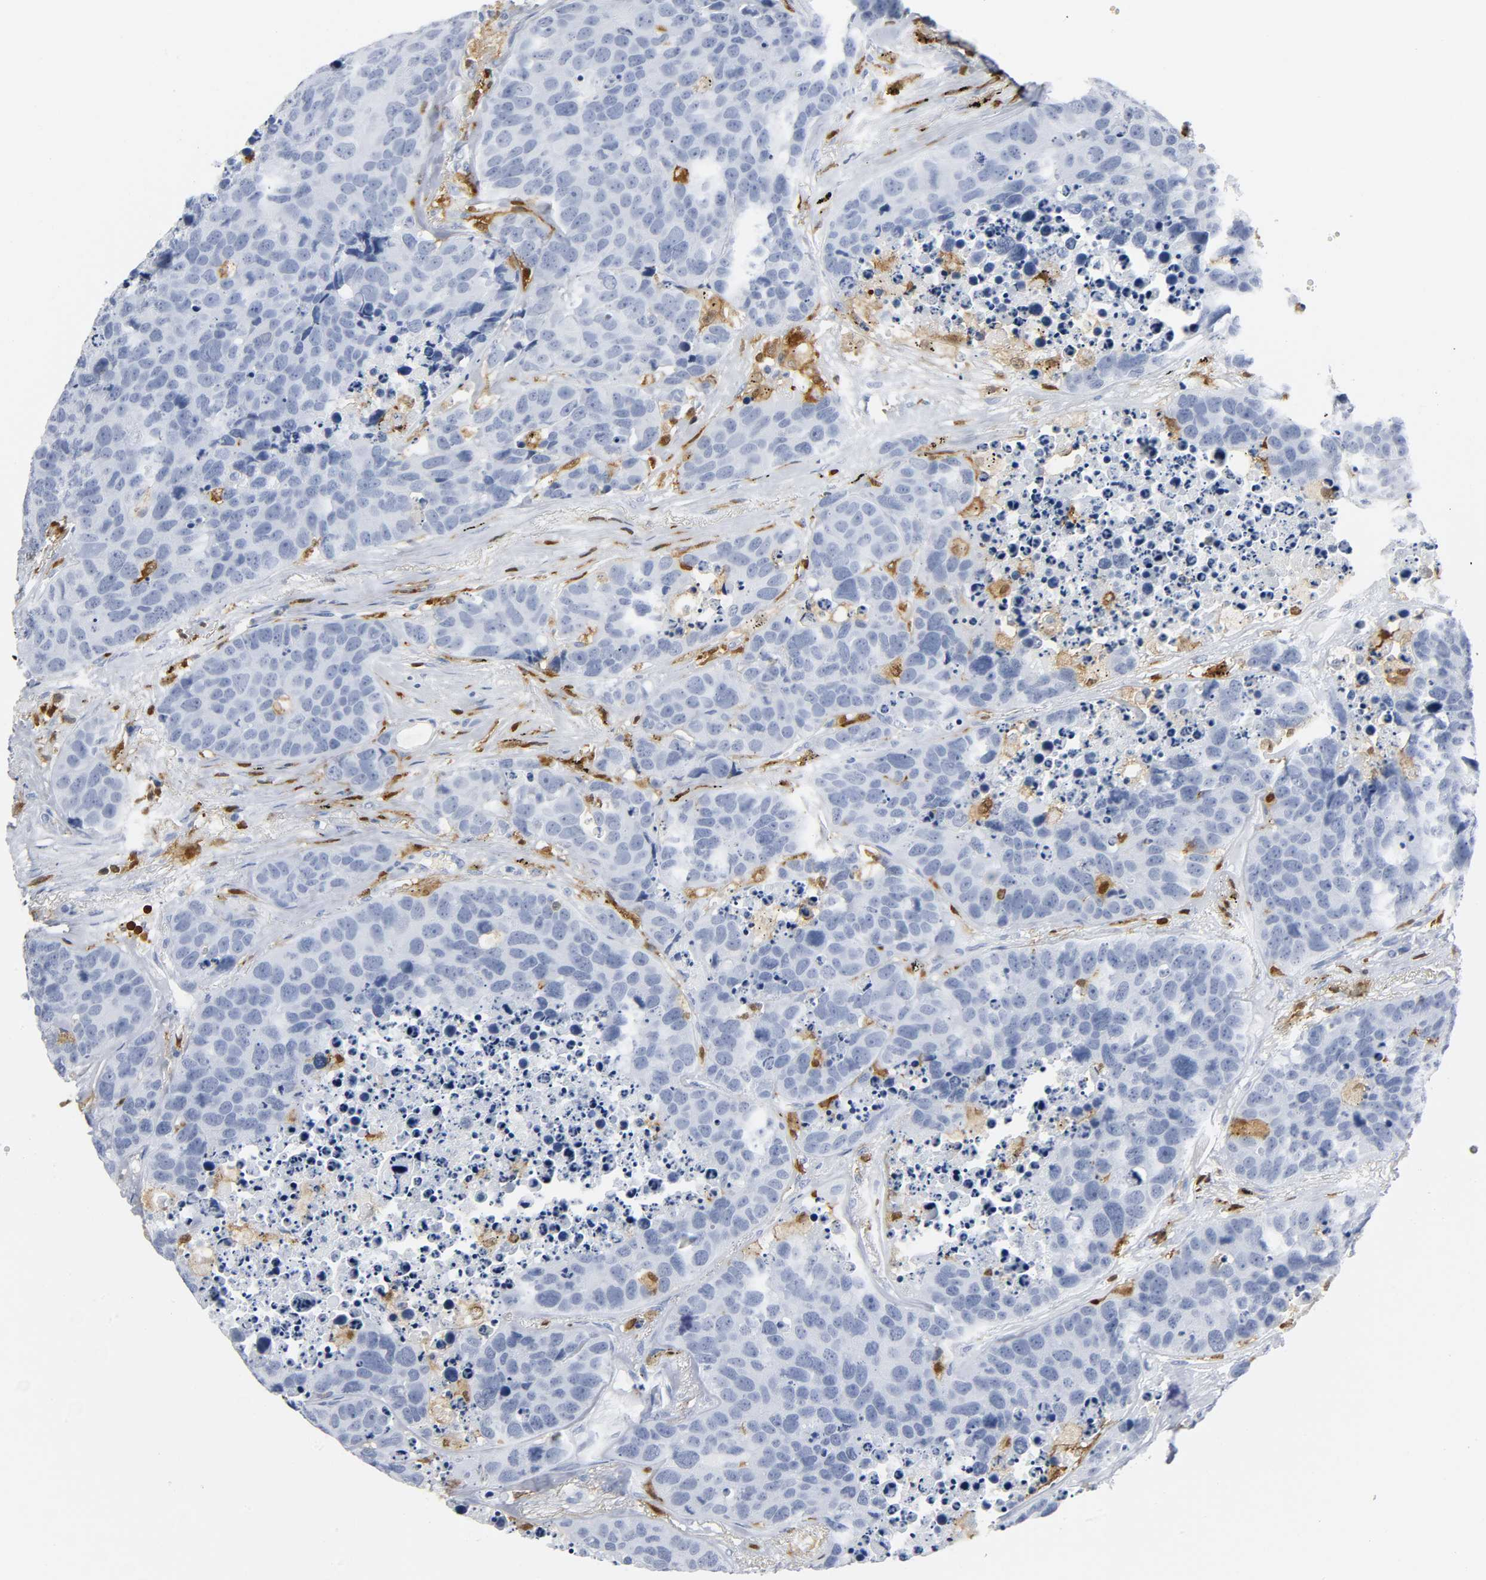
{"staining": {"intensity": "negative", "quantity": "none", "location": "none"}, "tissue": "carcinoid", "cell_type": "Tumor cells", "image_type": "cancer", "snomed": [{"axis": "morphology", "description": "Carcinoid, malignant, NOS"}, {"axis": "topography", "description": "Lung"}], "caption": "Immunohistochemical staining of malignant carcinoid displays no significant staining in tumor cells.", "gene": "DOK2", "patient": {"sex": "male", "age": 60}}